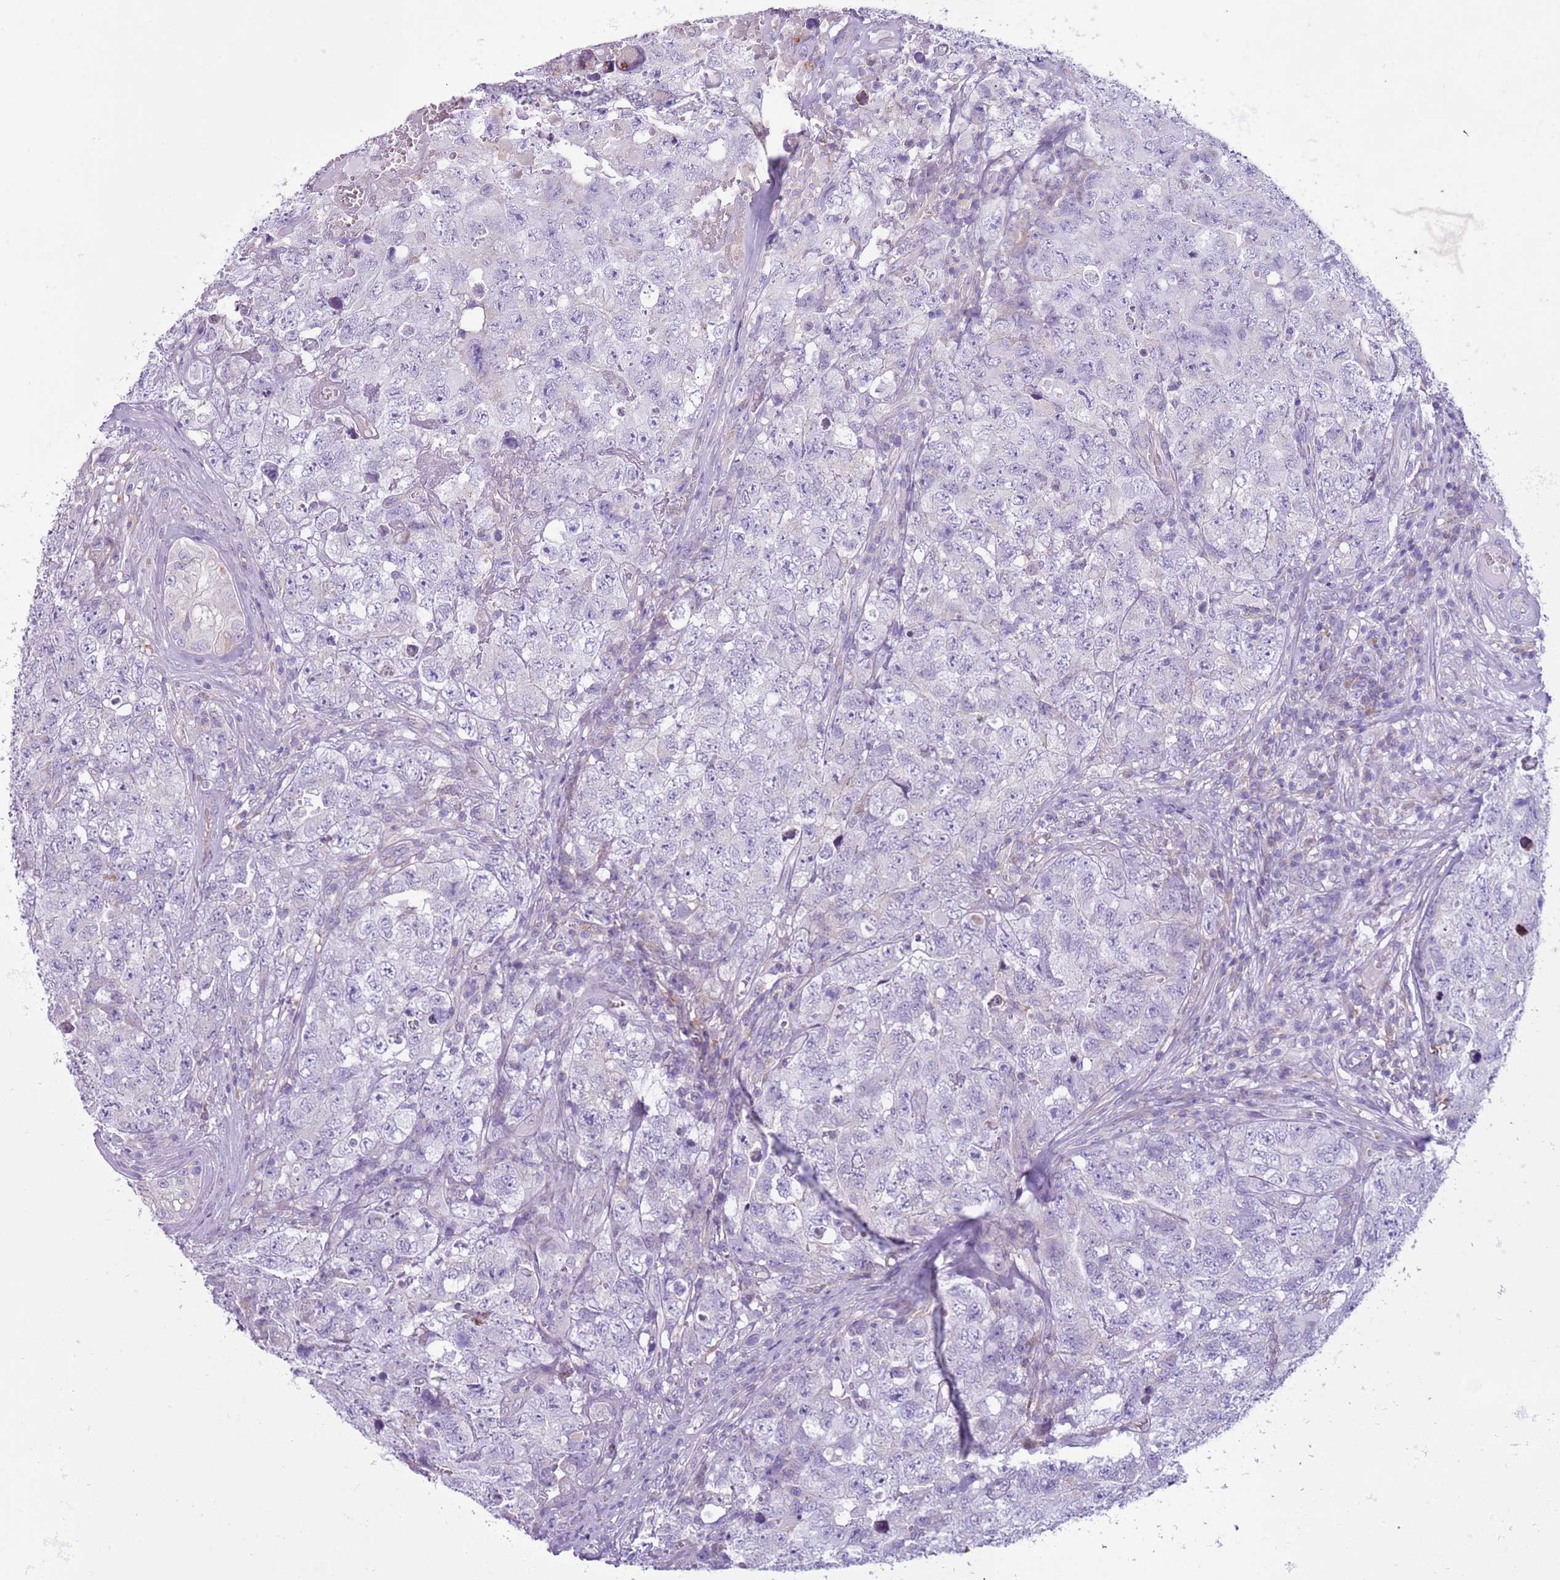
{"staining": {"intensity": "negative", "quantity": "none", "location": "none"}, "tissue": "testis cancer", "cell_type": "Tumor cells", "image_type": "cancer", "snomed": [{"axis": "morphology", "description": "Carcinoma, Embryonal, NOS"}, {"axis": "topography", "description": "Testis"}], "caption": "Tumor cells are negative for protein expression in human testis cancer.", "gene": "OAF", "patient": {"sex": "male", "age": 31}}